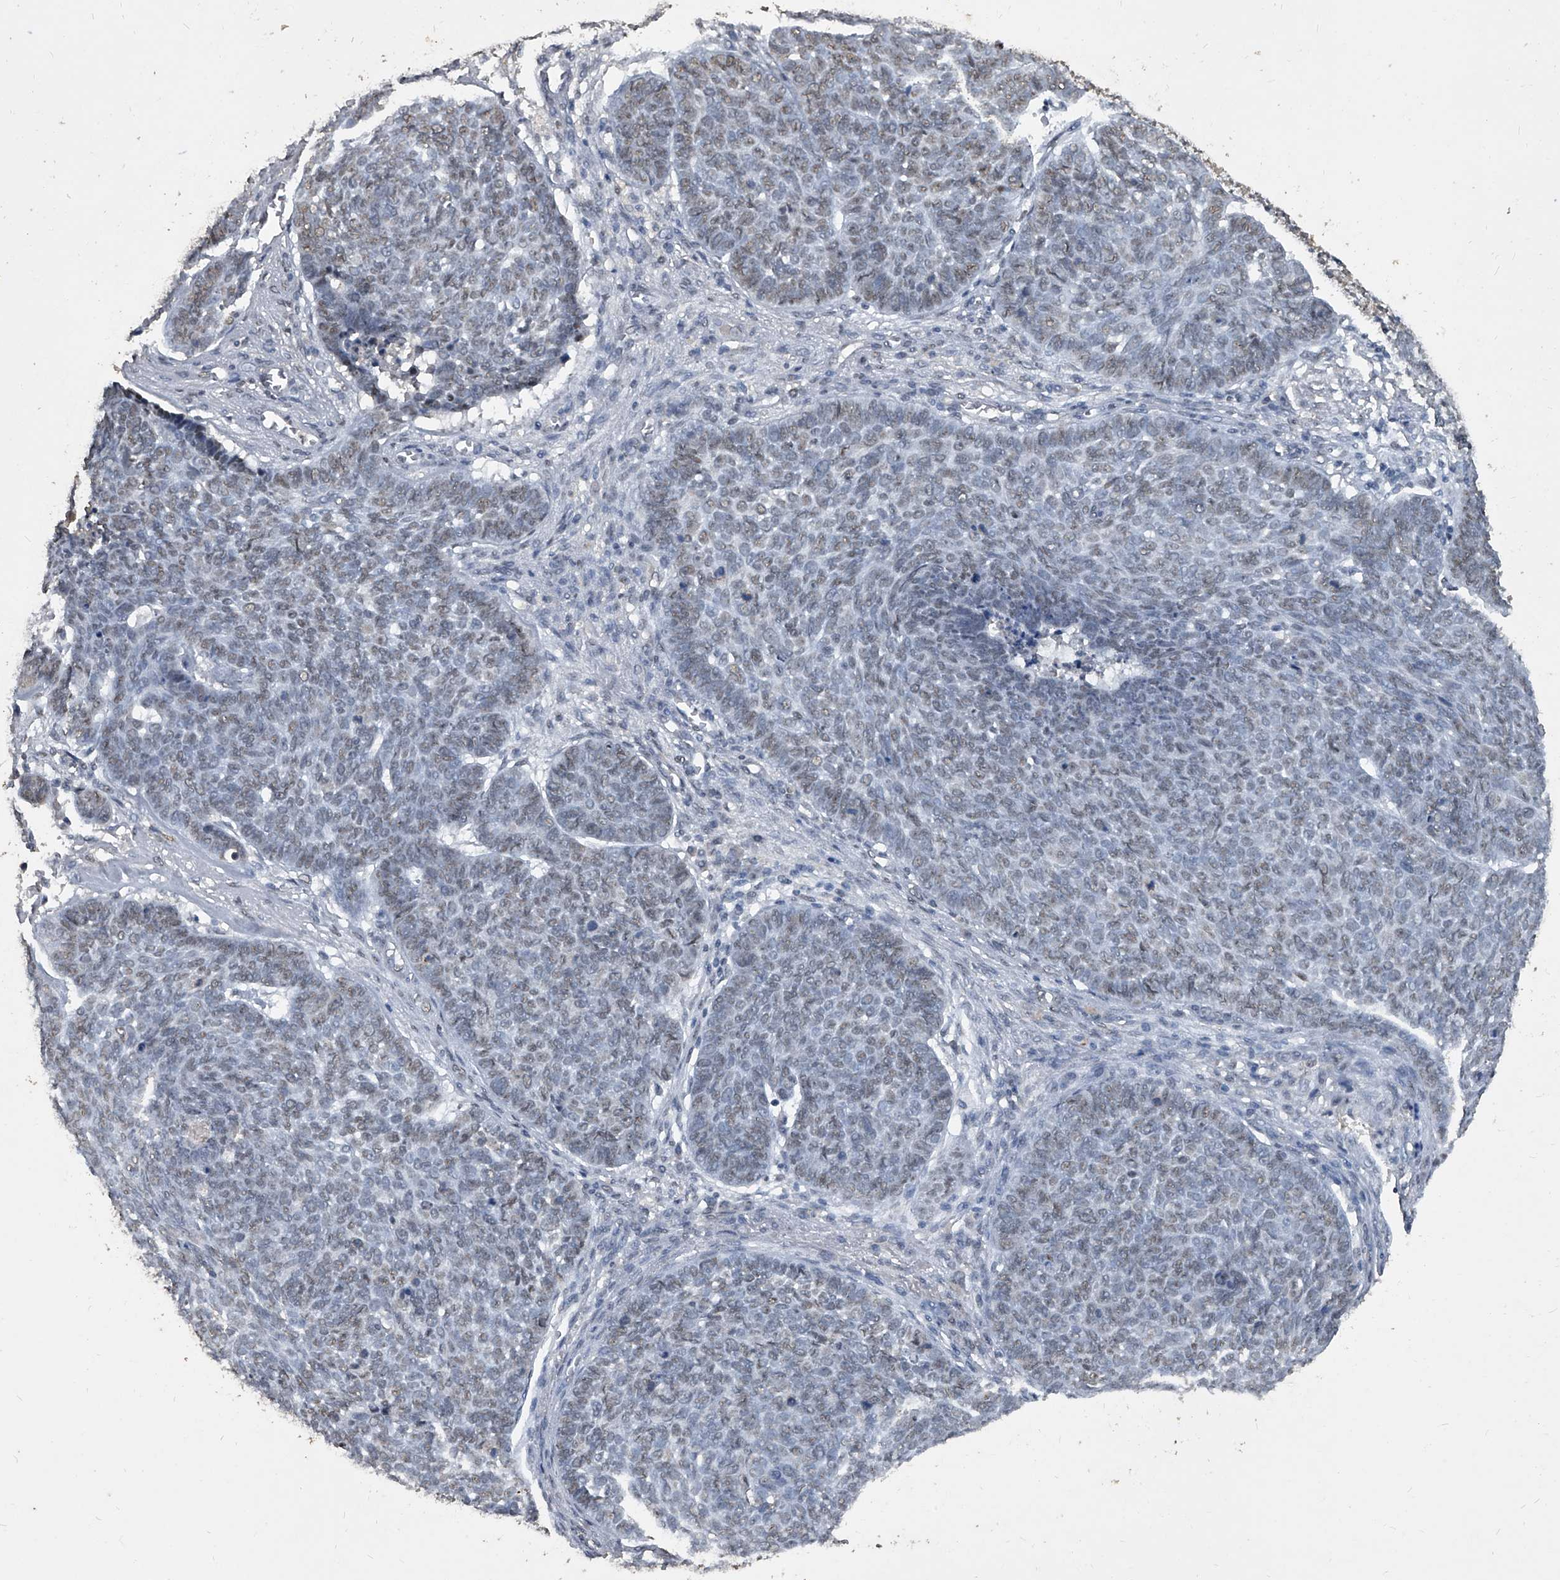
{"staining": {"intensity": "weak", "quantity": "25%-75%", "location": "nuclear"}, "tissue": "skin cancer", "cell_type": "Tumor cells", "image_type": "cancer", "snomed": [{"axis": "morphology", "description": "Basal cell carcinoma"}, {"axis": "topography", "description": "Skin"}], "caption": "Immunohistochemistry (DAB (3,3'-diaminobenzidine)) staining of human basal cell carcinoma (skin) reveals weak nuclear protein positivity in about 25%-75% of tumor cells. (DAB IHC with brightfield microscopy, high magnification).", "gene": "MATR3", "patient": {"sex": "male", "age": 84}}